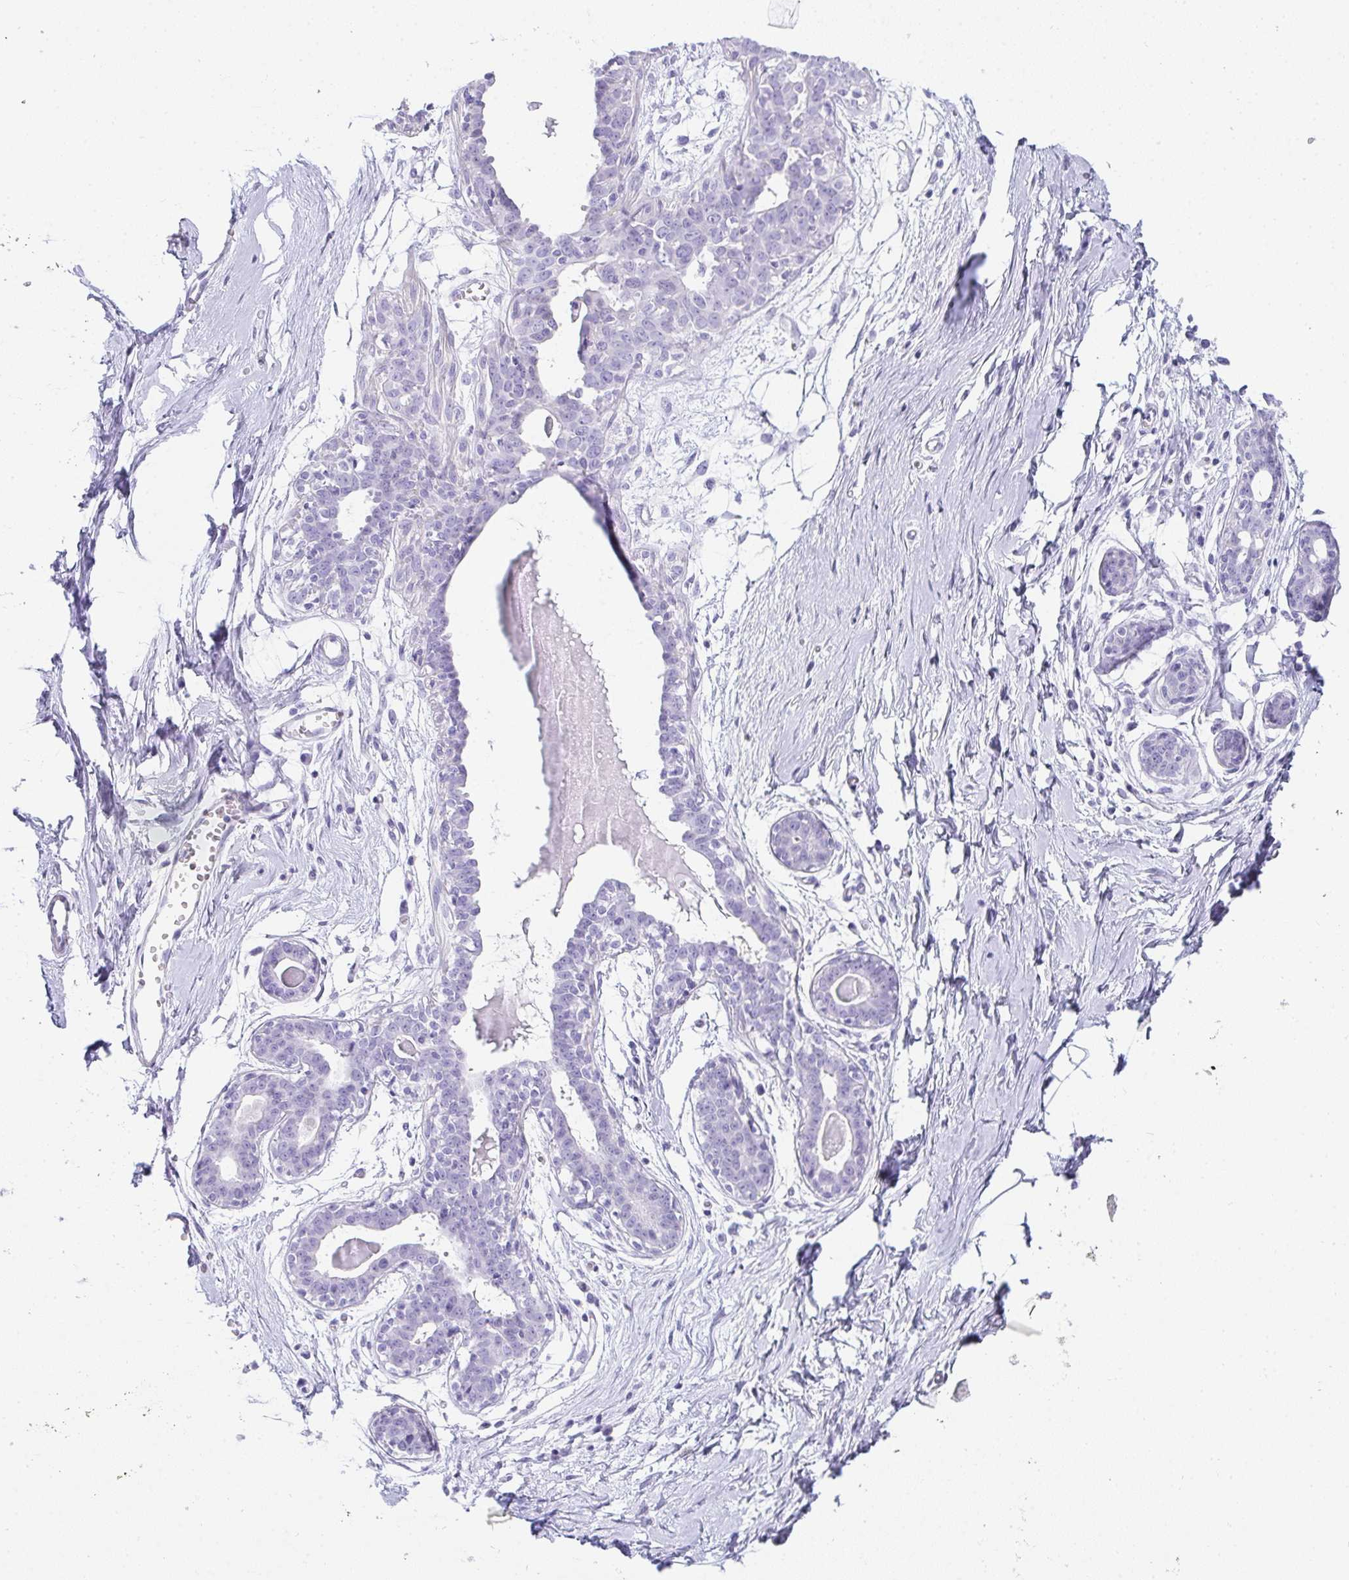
{"staining": {"intensity": "negative", "quantity": "none", "location": "none"}, "tissue": "breast", "cell_type": "Adipocytes", "image_type": "normal", "snomed": [{"axis": "morphology", "description": "Normal tissue, NOS"}, {"axis": "topography", "description": "Breast"}], "caption": "Breast stained for a protein using immunohistochemistry (IHC) exhibits no staining adipocytes.", "gene": "PRND", "patient": {"sex": "female", "age": 45}}